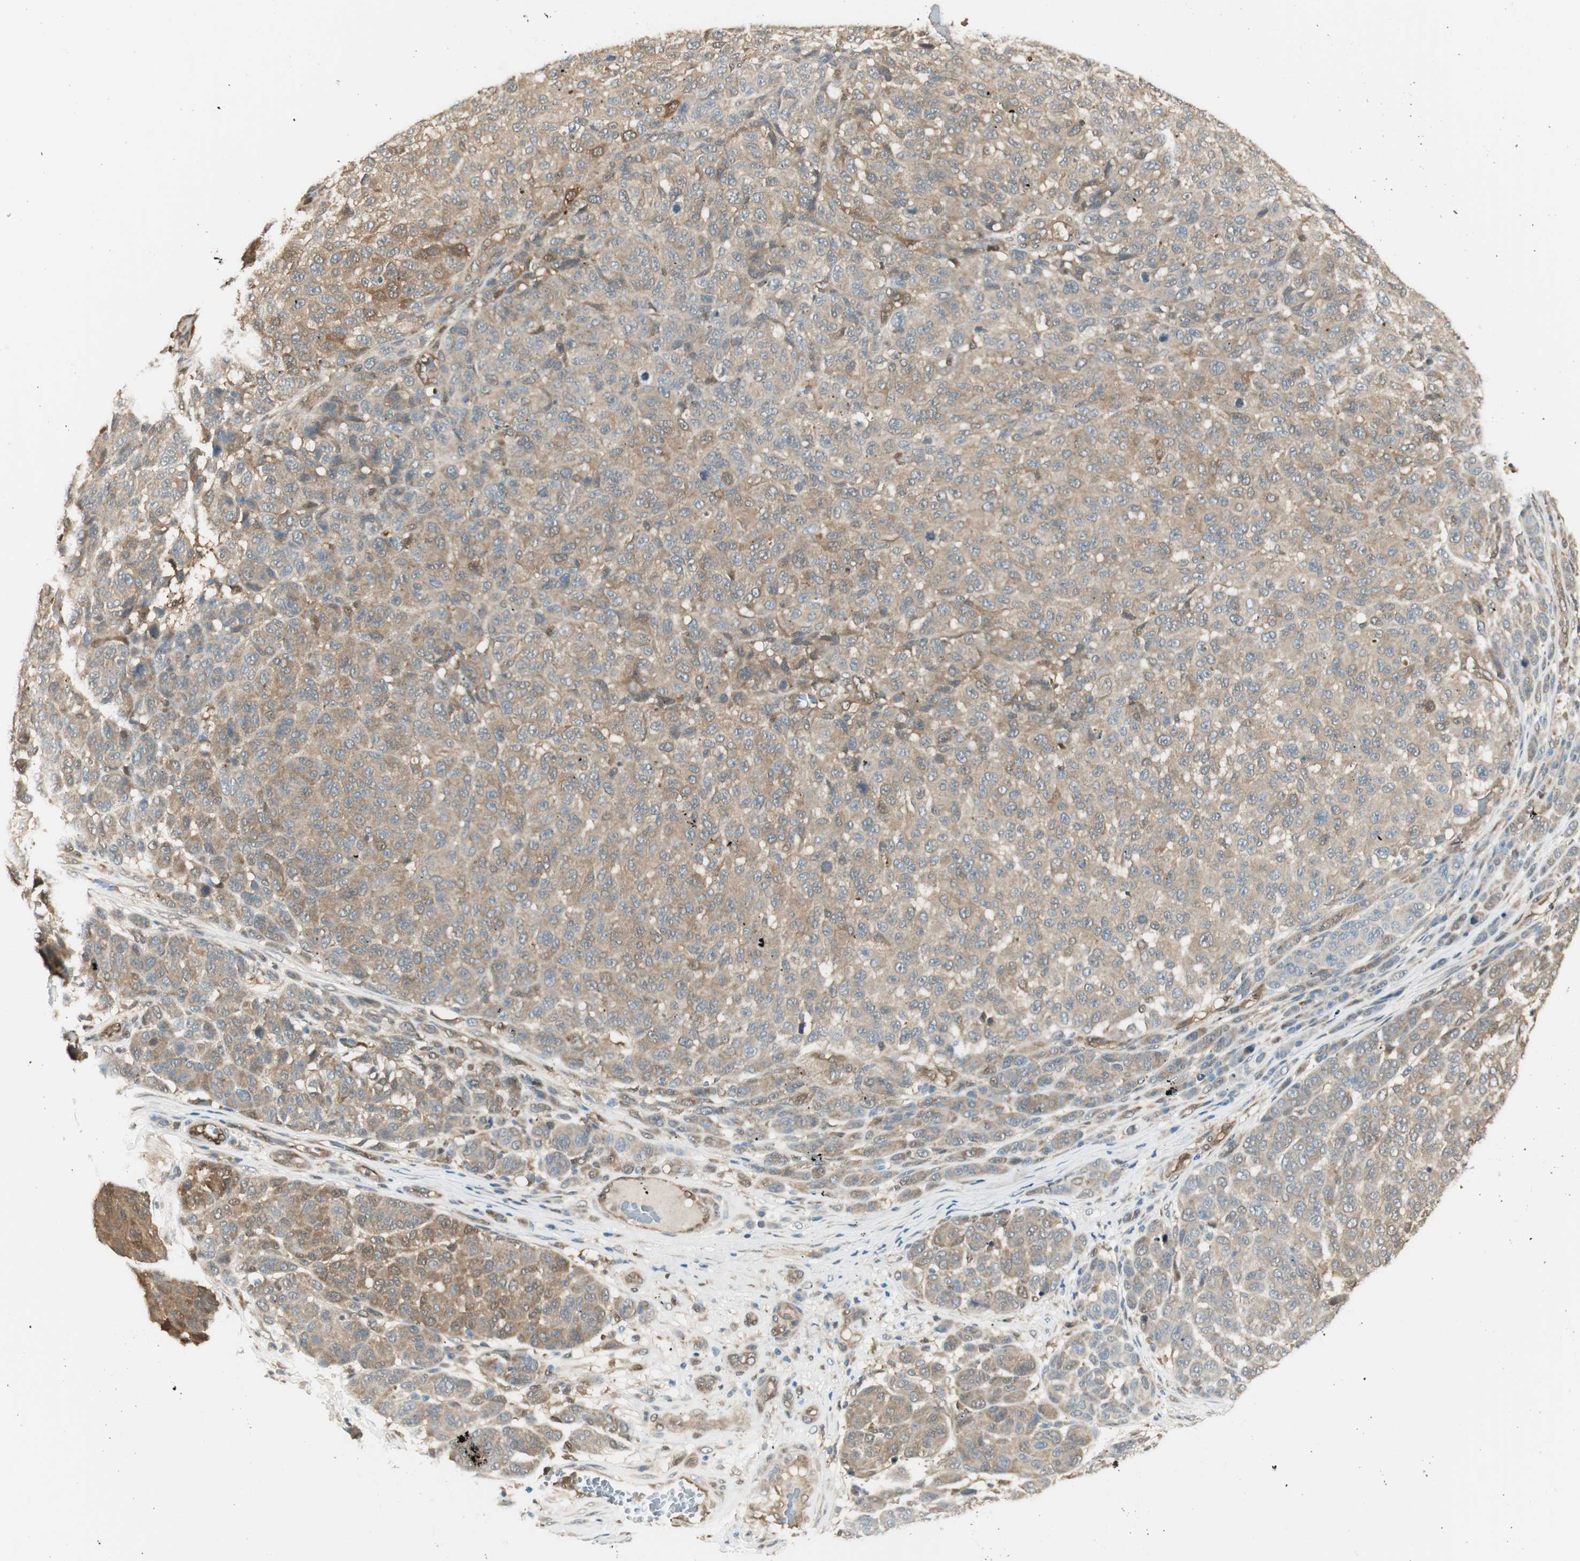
{"staining": {"intensity": "weak", "quantity": ">75%", "location": "cytoplasmic/membranous"}, "tissue": "melanoma", "cell_type": "Tumor cells", "image_type": "cancer", "snomed": [{"axis": "morphology", "description": "Malignant melanoma, NOS"}, {"axis": "topography", "description": "Skin"}], "caption": "Weak cytoplasmic/membranous expression for a protein is identified in about >75% of tumor cells of malignant melanoma using IHC.", "gene": "SERPINB6", "patient": {"sex": "male", "age": 59}}